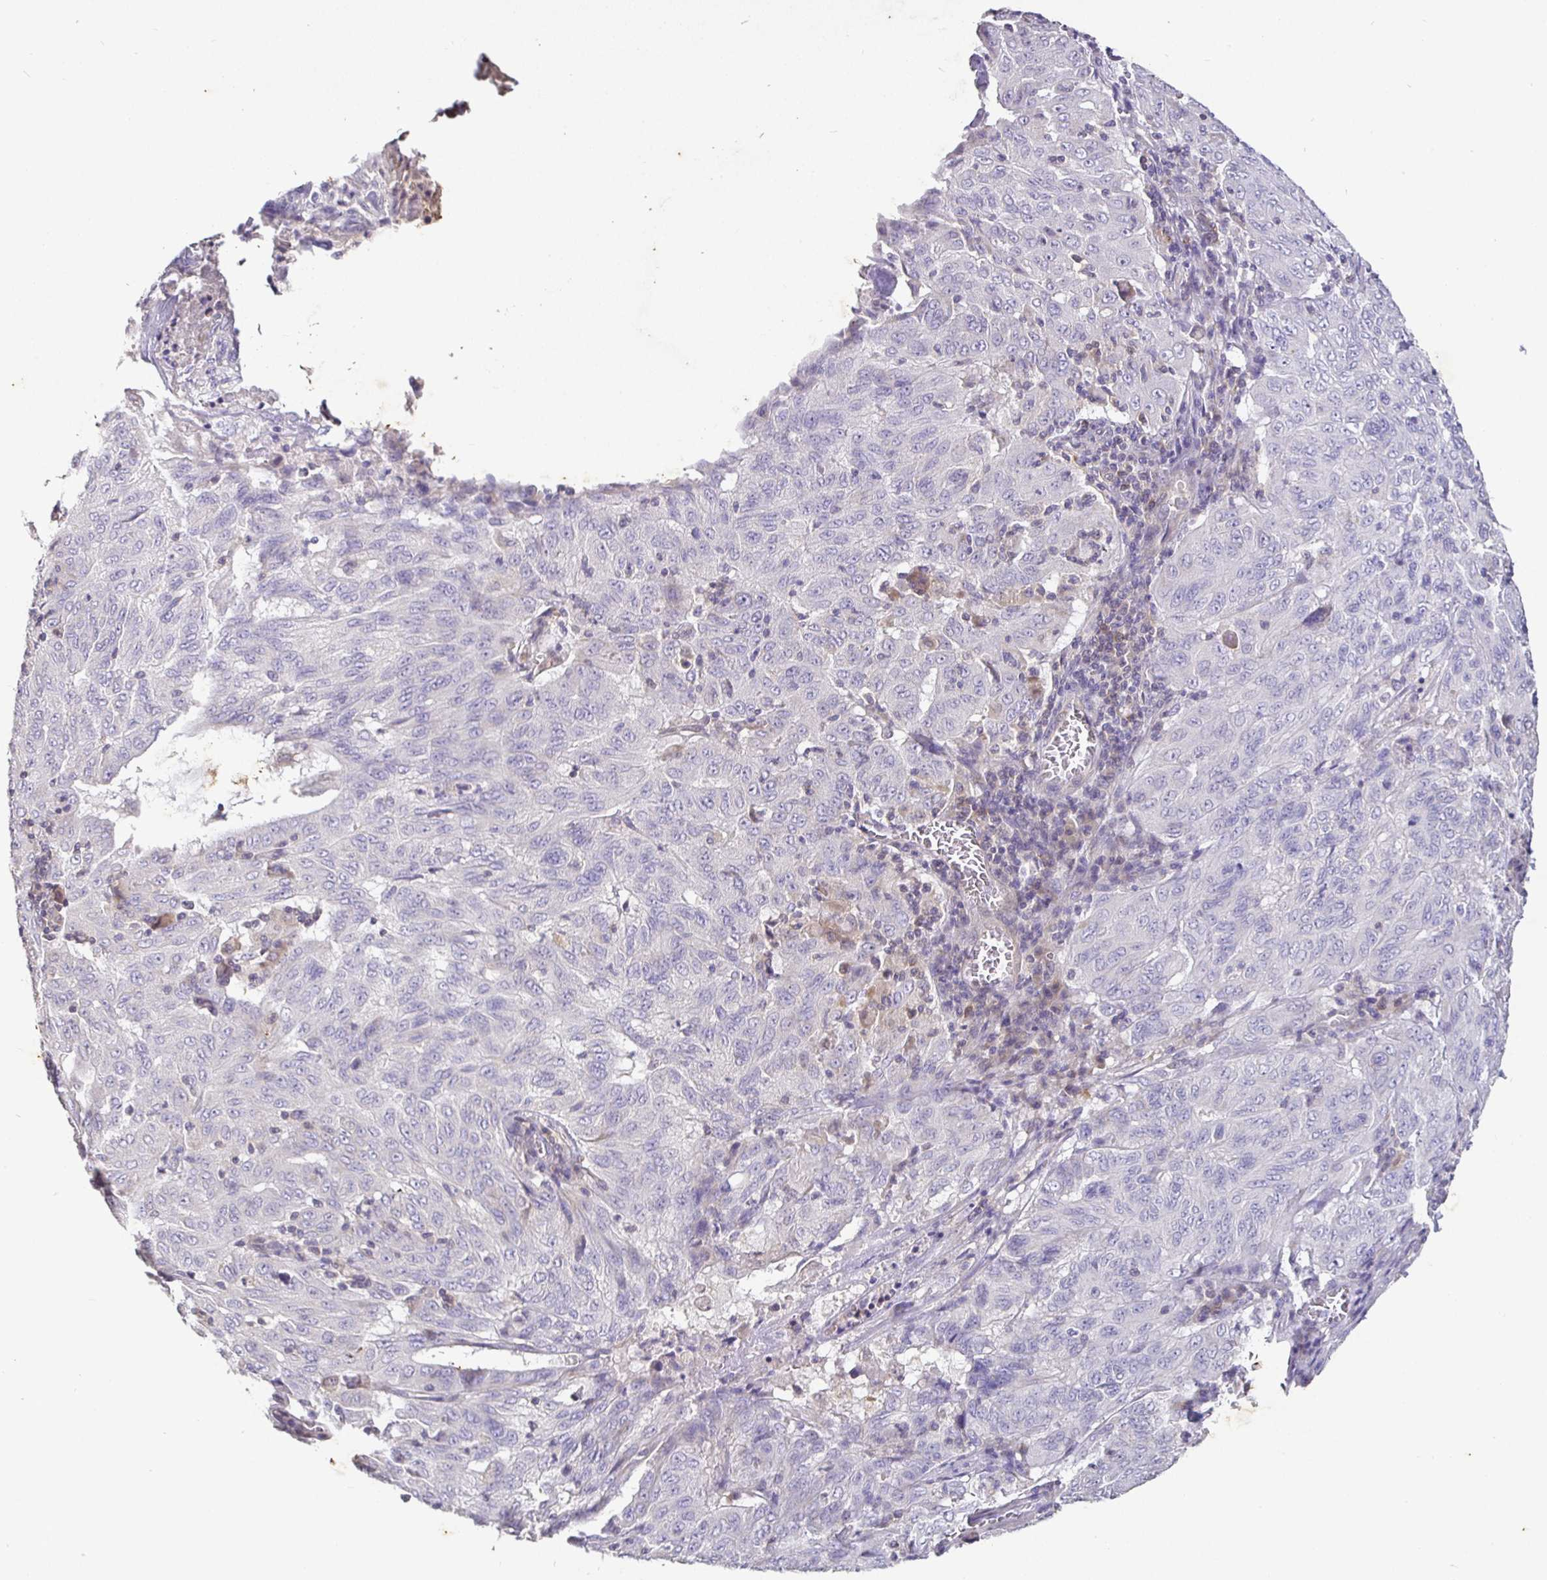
{"staining": {"intensity": "negative", "quantity": "none", "location": "none"}, "tissue": "pancreatic cancer", "cell_type": "Tumor cells", "image_type": "cancer", "snomed": [{"axis": "morphology", "description": "Adenocarcinoma, NOS"}, {"axis": "topography", "description": "Pancreas"}], "caption": "An image of pancreatic adenocarcinoma stained for a protein demonstrates no brown staining in tumor cells.", "gene": "SHISA4", "patient": {"sex": "male", "age": 63}}